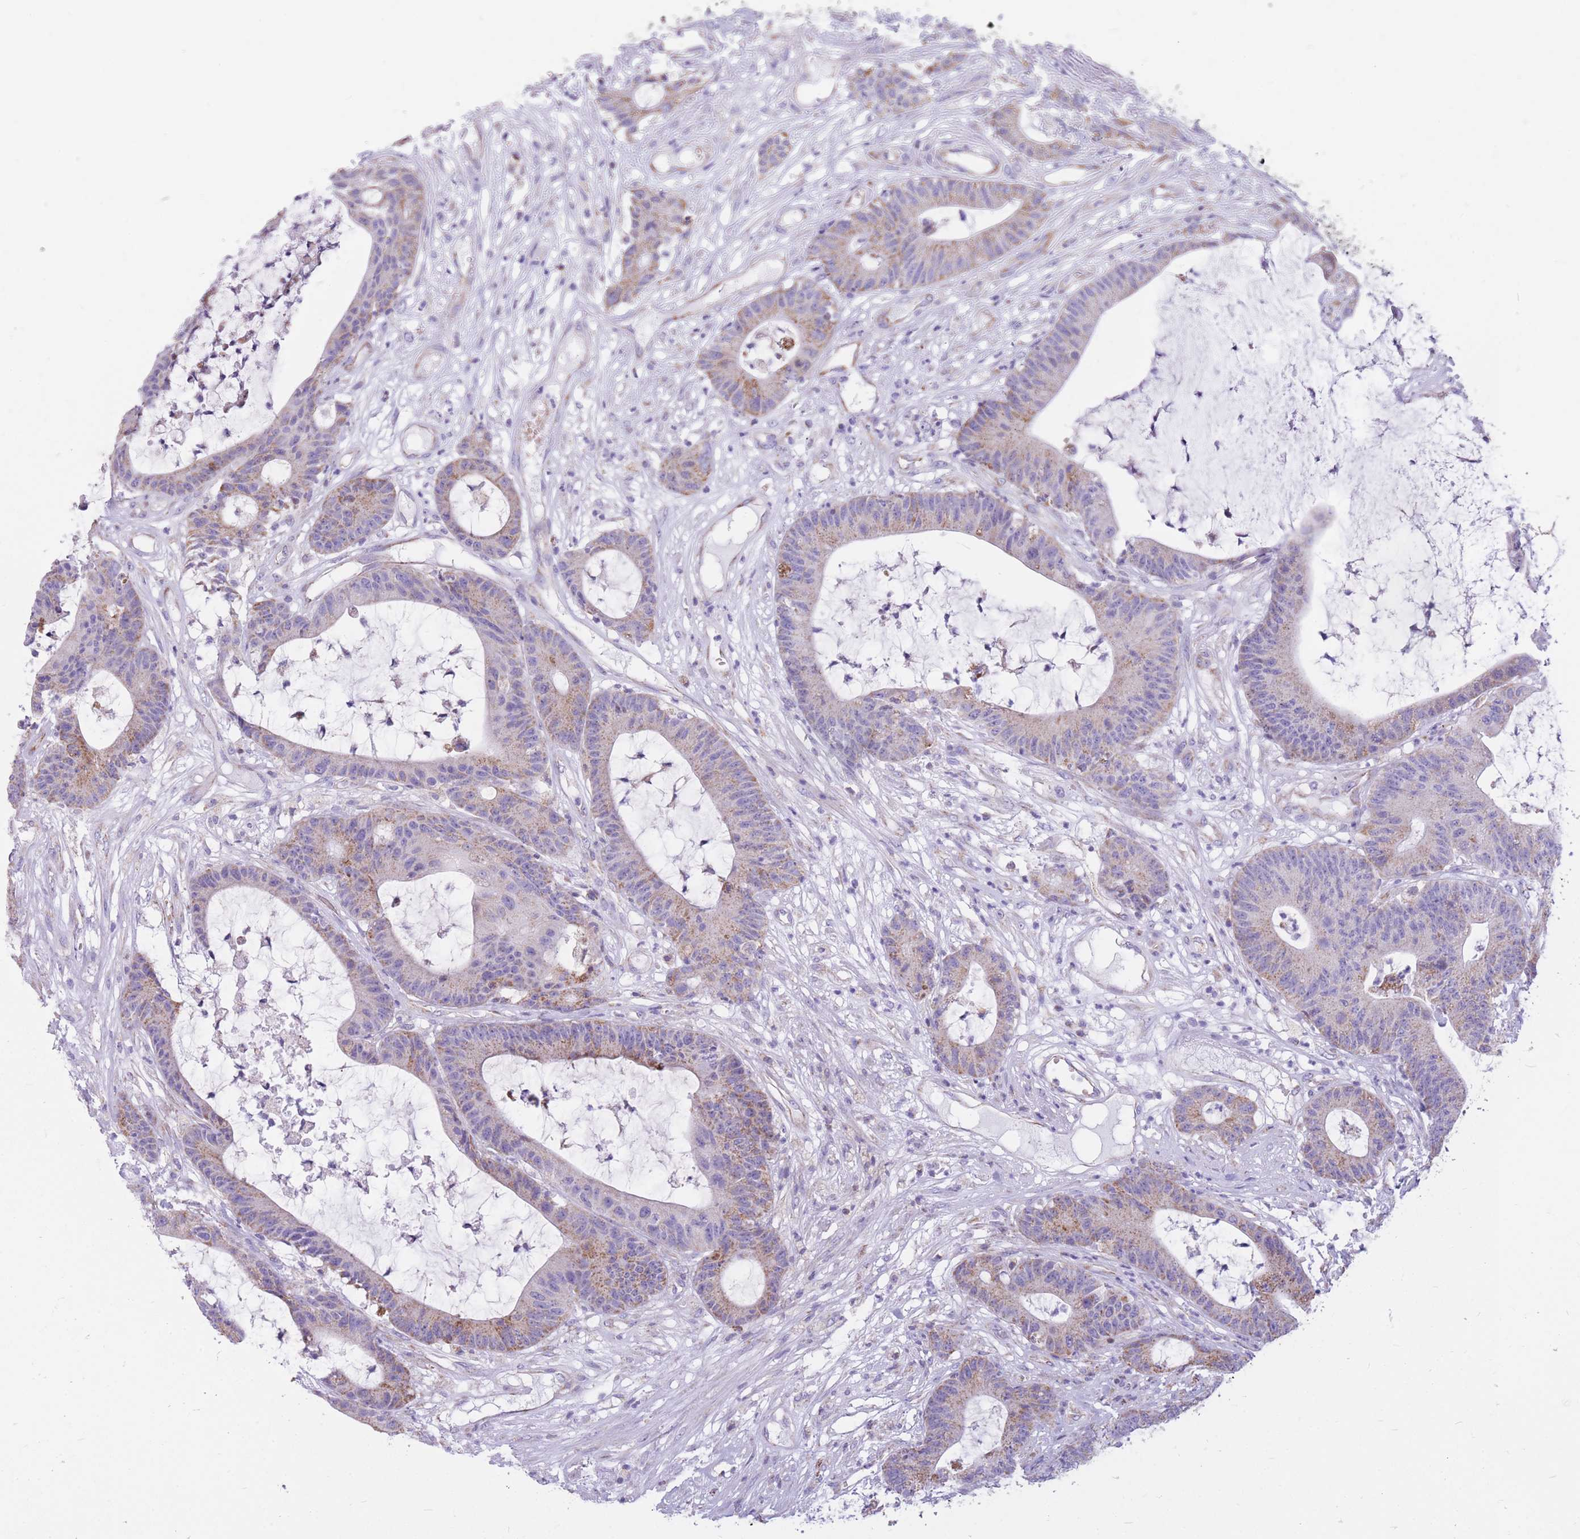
{"staining": {"intensity": "moderate", "quantity": "<25%", "location": "cytoplasmic/membranous"}, "tissue": "colorectal cancer", "cell_type": "Tumor cells", "image_type": "cancer", "snomed": [{"axis": "morphology", "description": "Adenocarcinoma, NOS"}, {"axis": "topography", "description": "Colon"}], "caption": "Immunohistochemical staining of adenocarcinoma (colorectal) shows low levels of moderate cytoplasmic/membranous protein positivity in approximately <25% of tumor cells.", "gene": "PCSK1", "patient": {"sex": "female", "age": 84}}